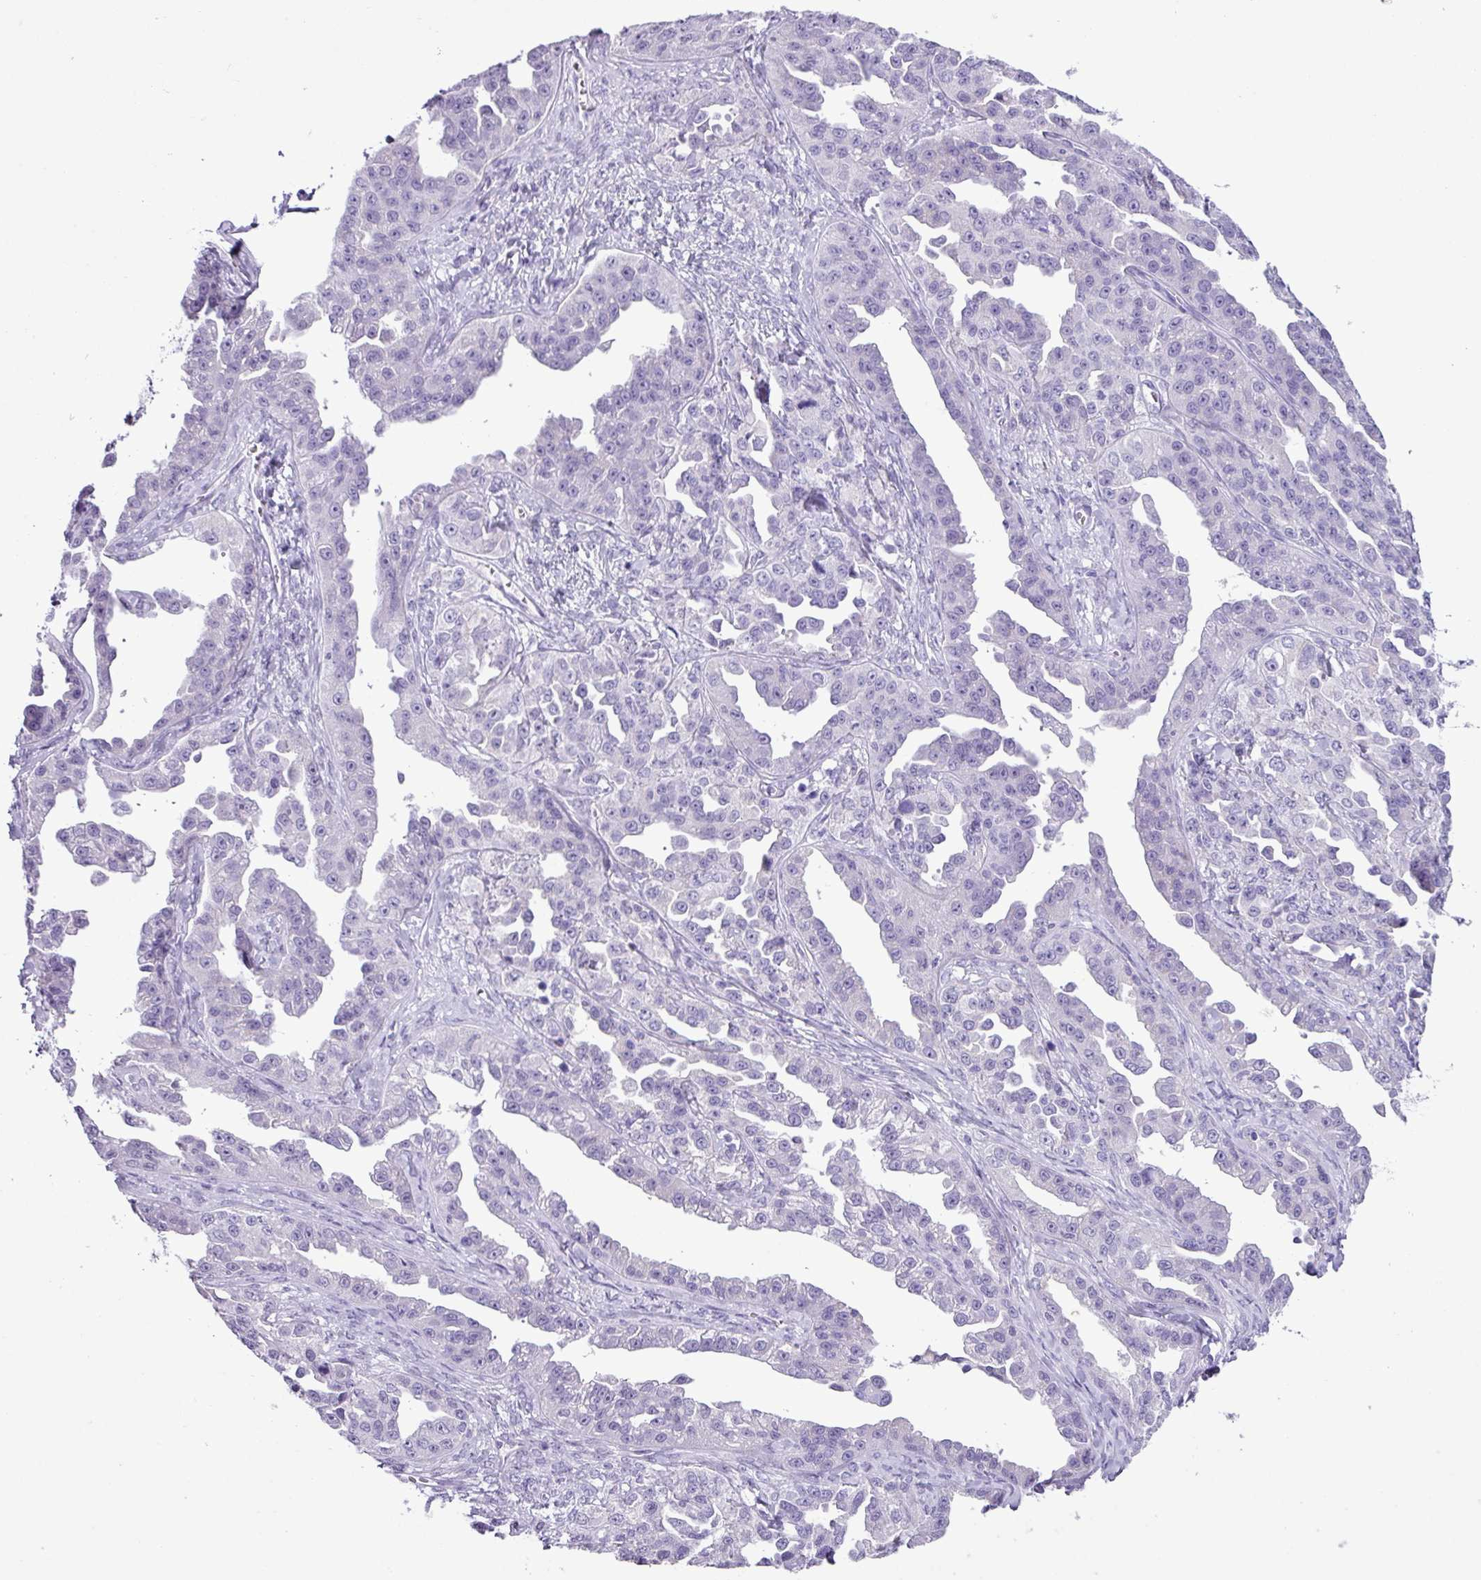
{"staining": {"intensity": "negative", "quantity": "none", "location": "none"}, "tissue": "ovarian cancer", "cell_type": "Tumor cells", "image_type": "cancer", "snomed": [{"axis": "morphology", "description": "Cystadenocarcinoma, serous, NOS"}, {"axis": "topography", "description": "Ovary"}], "caption": "This is a micrograph of immunohistochemistry staining of ovarian serous cystadenocarcinoma, which shows no expression in tumor cells.", "gene": "AGO3", "patient": {"sex": "female", "age": 75}}